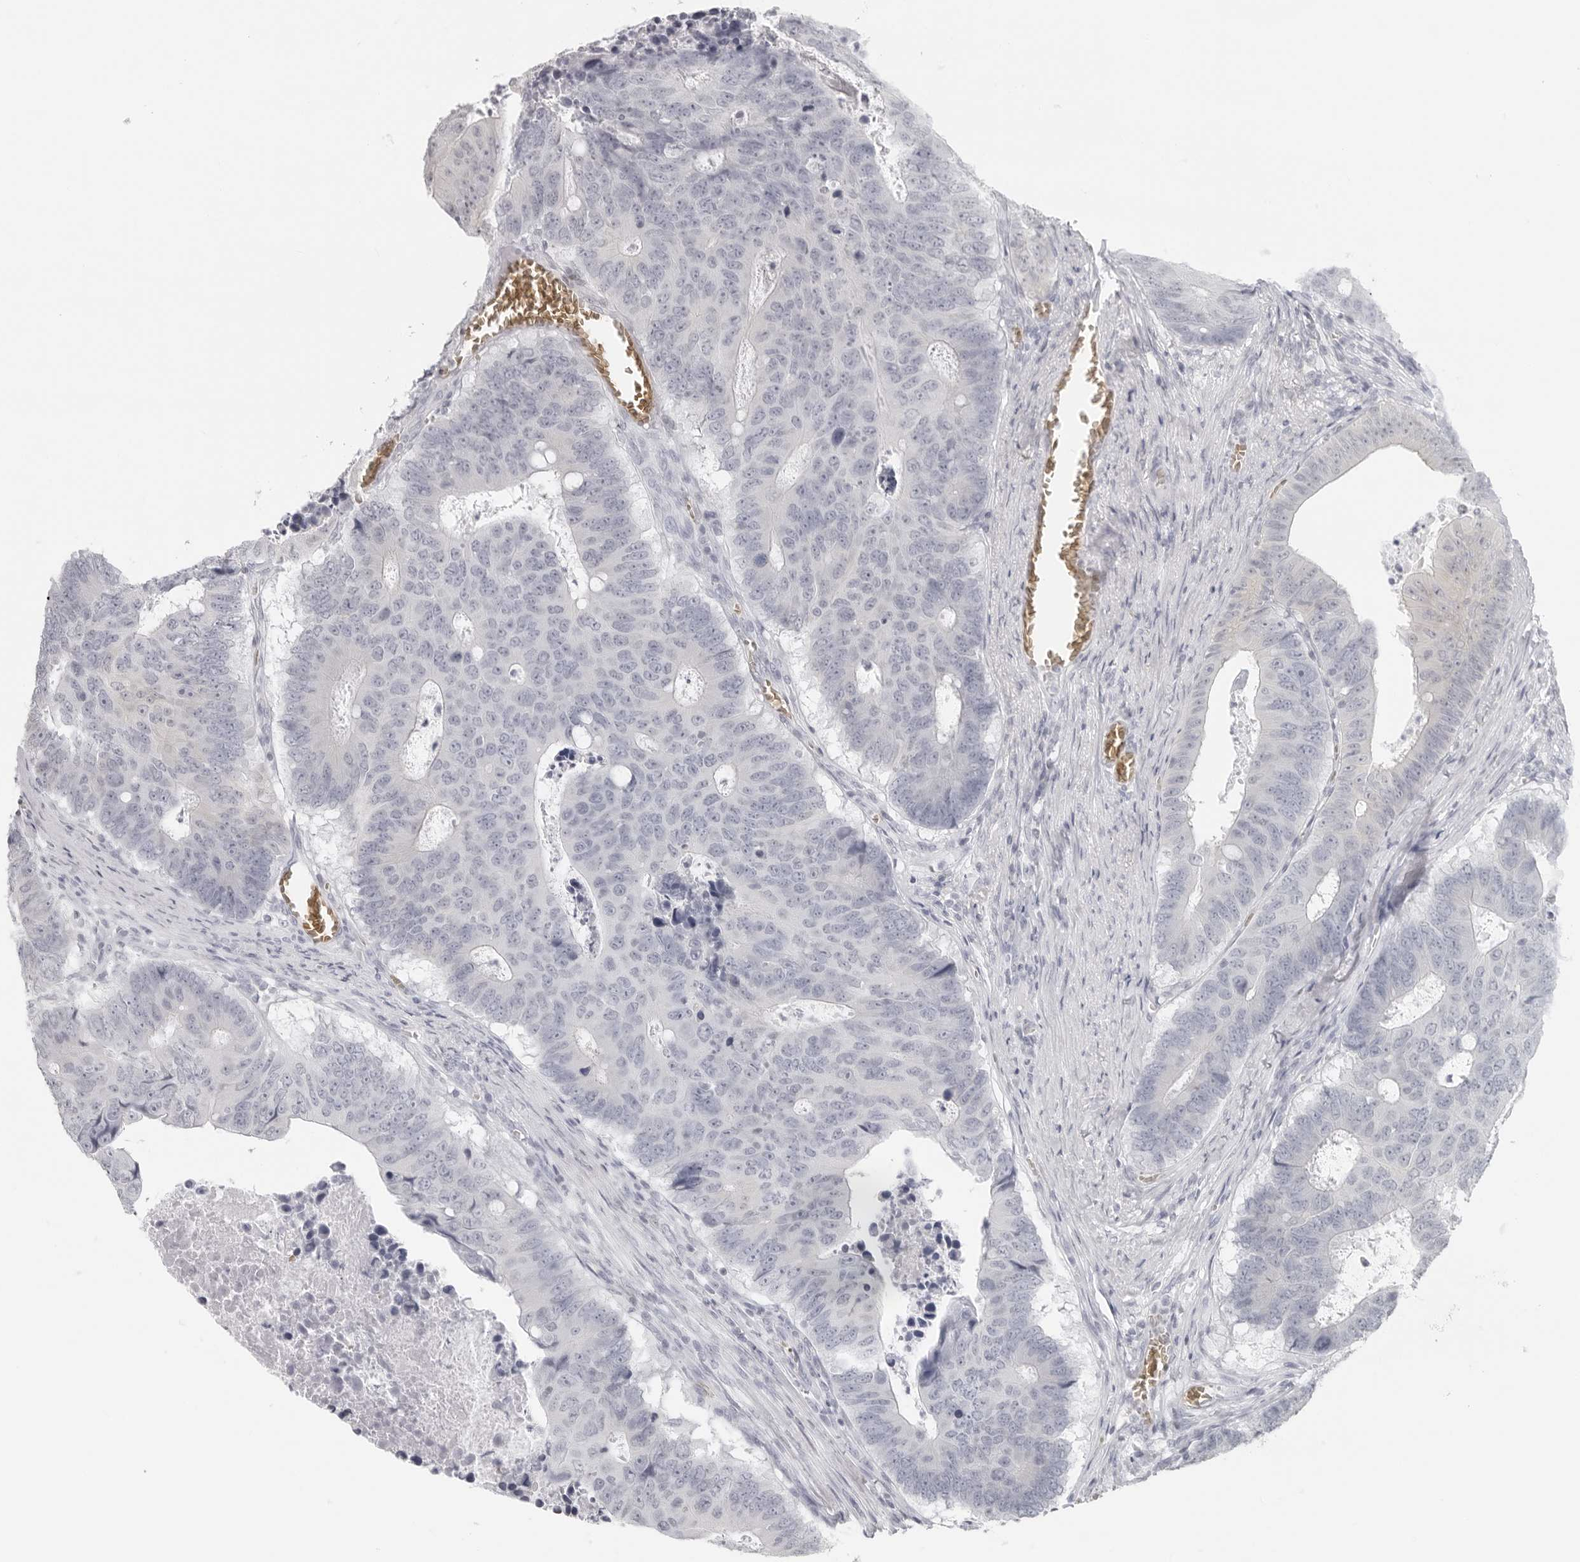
{"staining": {"intensity": "negative", "quantity": "none", "location": "none"}, "tissue": "colorectal cancer", "cell_type": "Tumor cells", "image_type": "cancer", "snomed": [{"axis": "morphology", "description": "Adenocarcinoma, NOS"}, {"axis": "topography", "description": "Colon"}], "caption": "Histopathology image shows no protein expression in tumor cells of adenocarcinoma (colorectal) tissue.", "gene": "EPB41", "patient": {"sex": "male", "age": 87}}